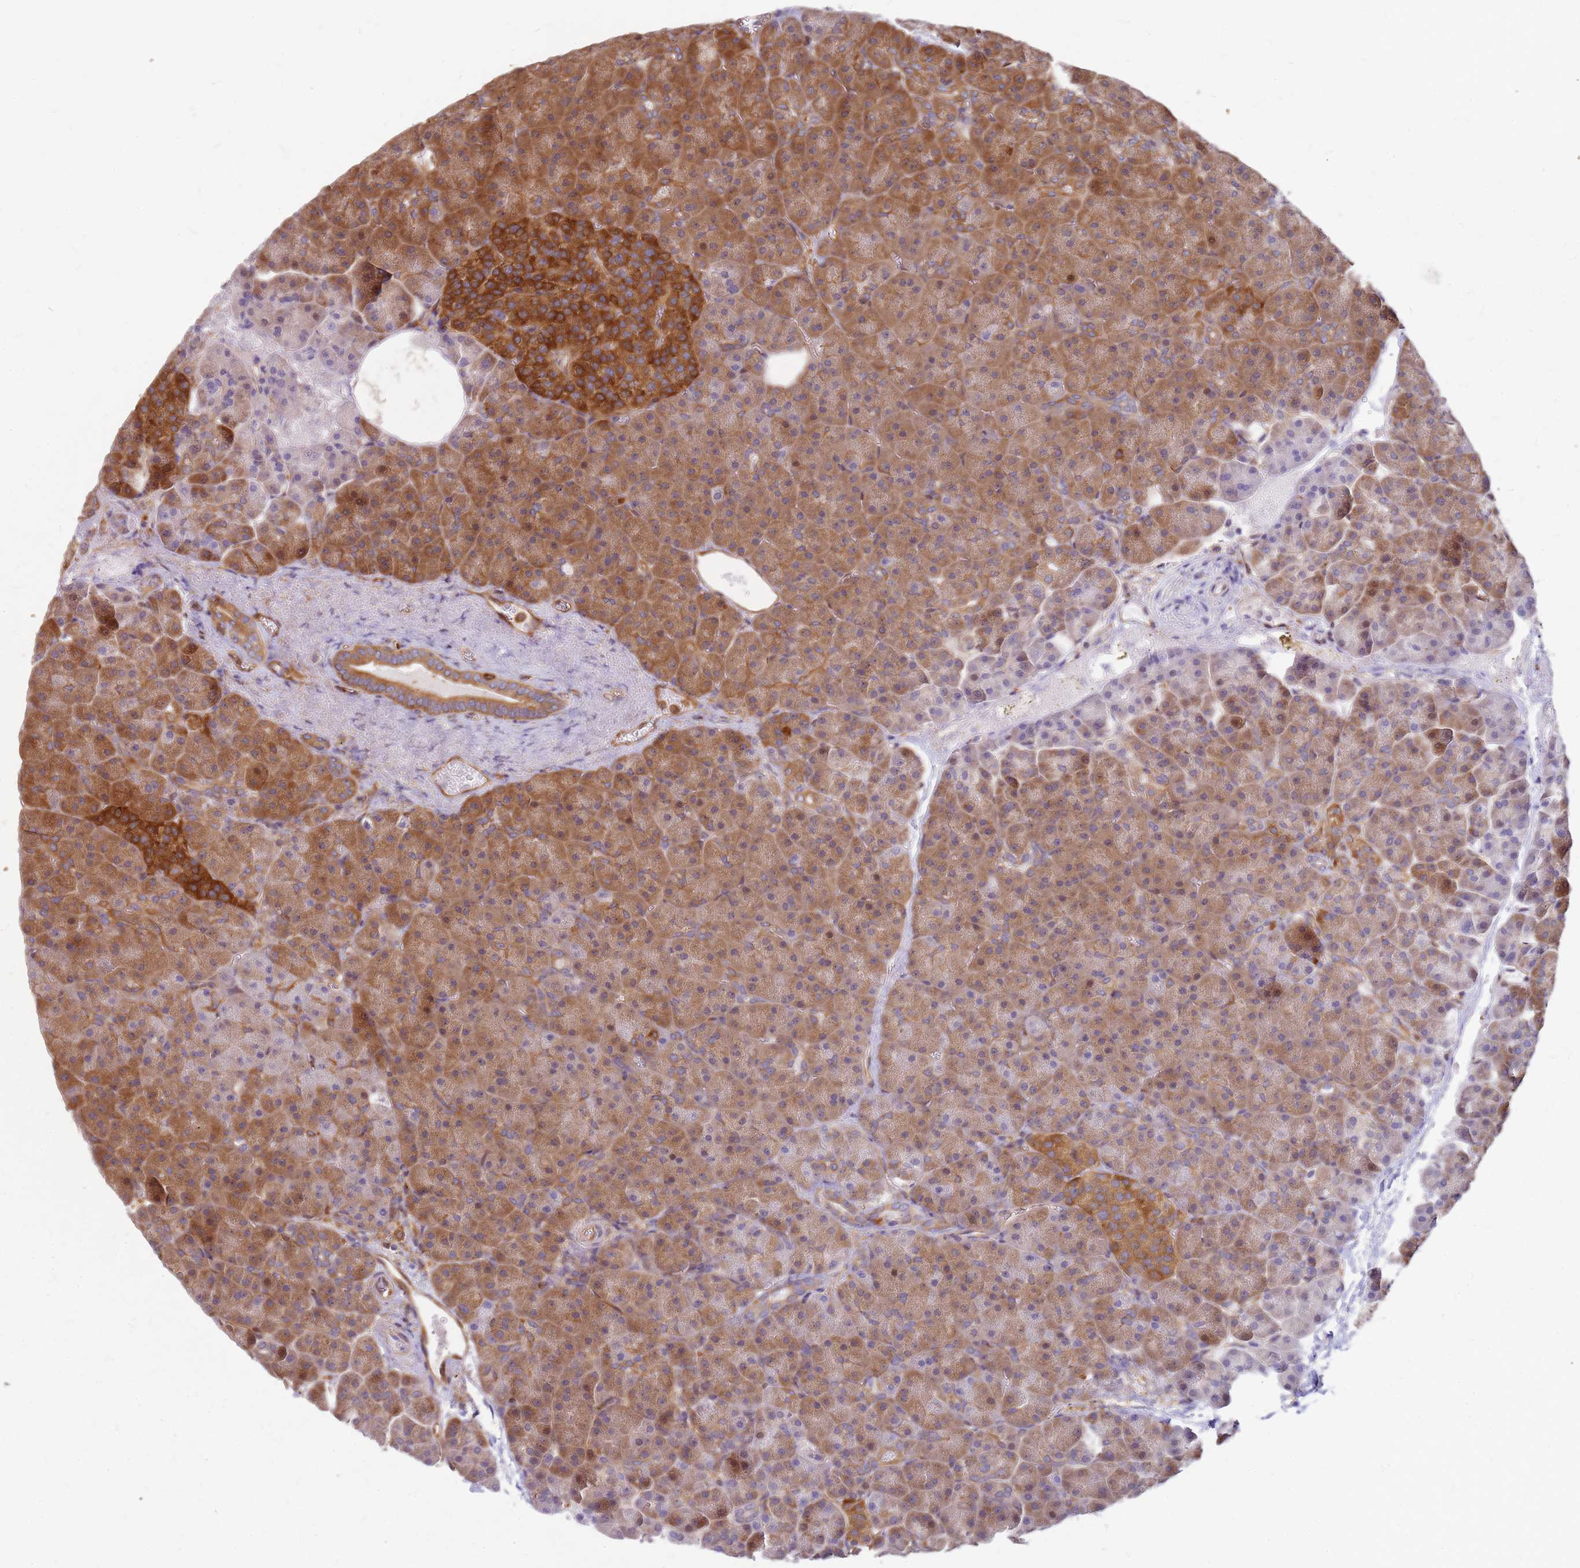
{"staining": {"intensity": "moderate", "quantity": ">75%", "location": "cytoplasmic/membranous"}, "tissue": "pancreas", "cell_type": "Exocrine glandular cells", "image_type": "normal", "snomed": [{"axis": "morphology", "description": "Normal tissue, NOS"}, {"axis": "topography", "description": "Pancreas"}], "caption": "Protein staining of benign pancreas demonstrates moderate cytoplasmic/membranous positivity in about >75% of exocrine glandular cells. (DAB (3,3'-diaminobenzidine) IHC, brown staining for protein, blue staining for nuclei).", "gene": "HDX", "patient": {"sex": "female", "age": 74}}